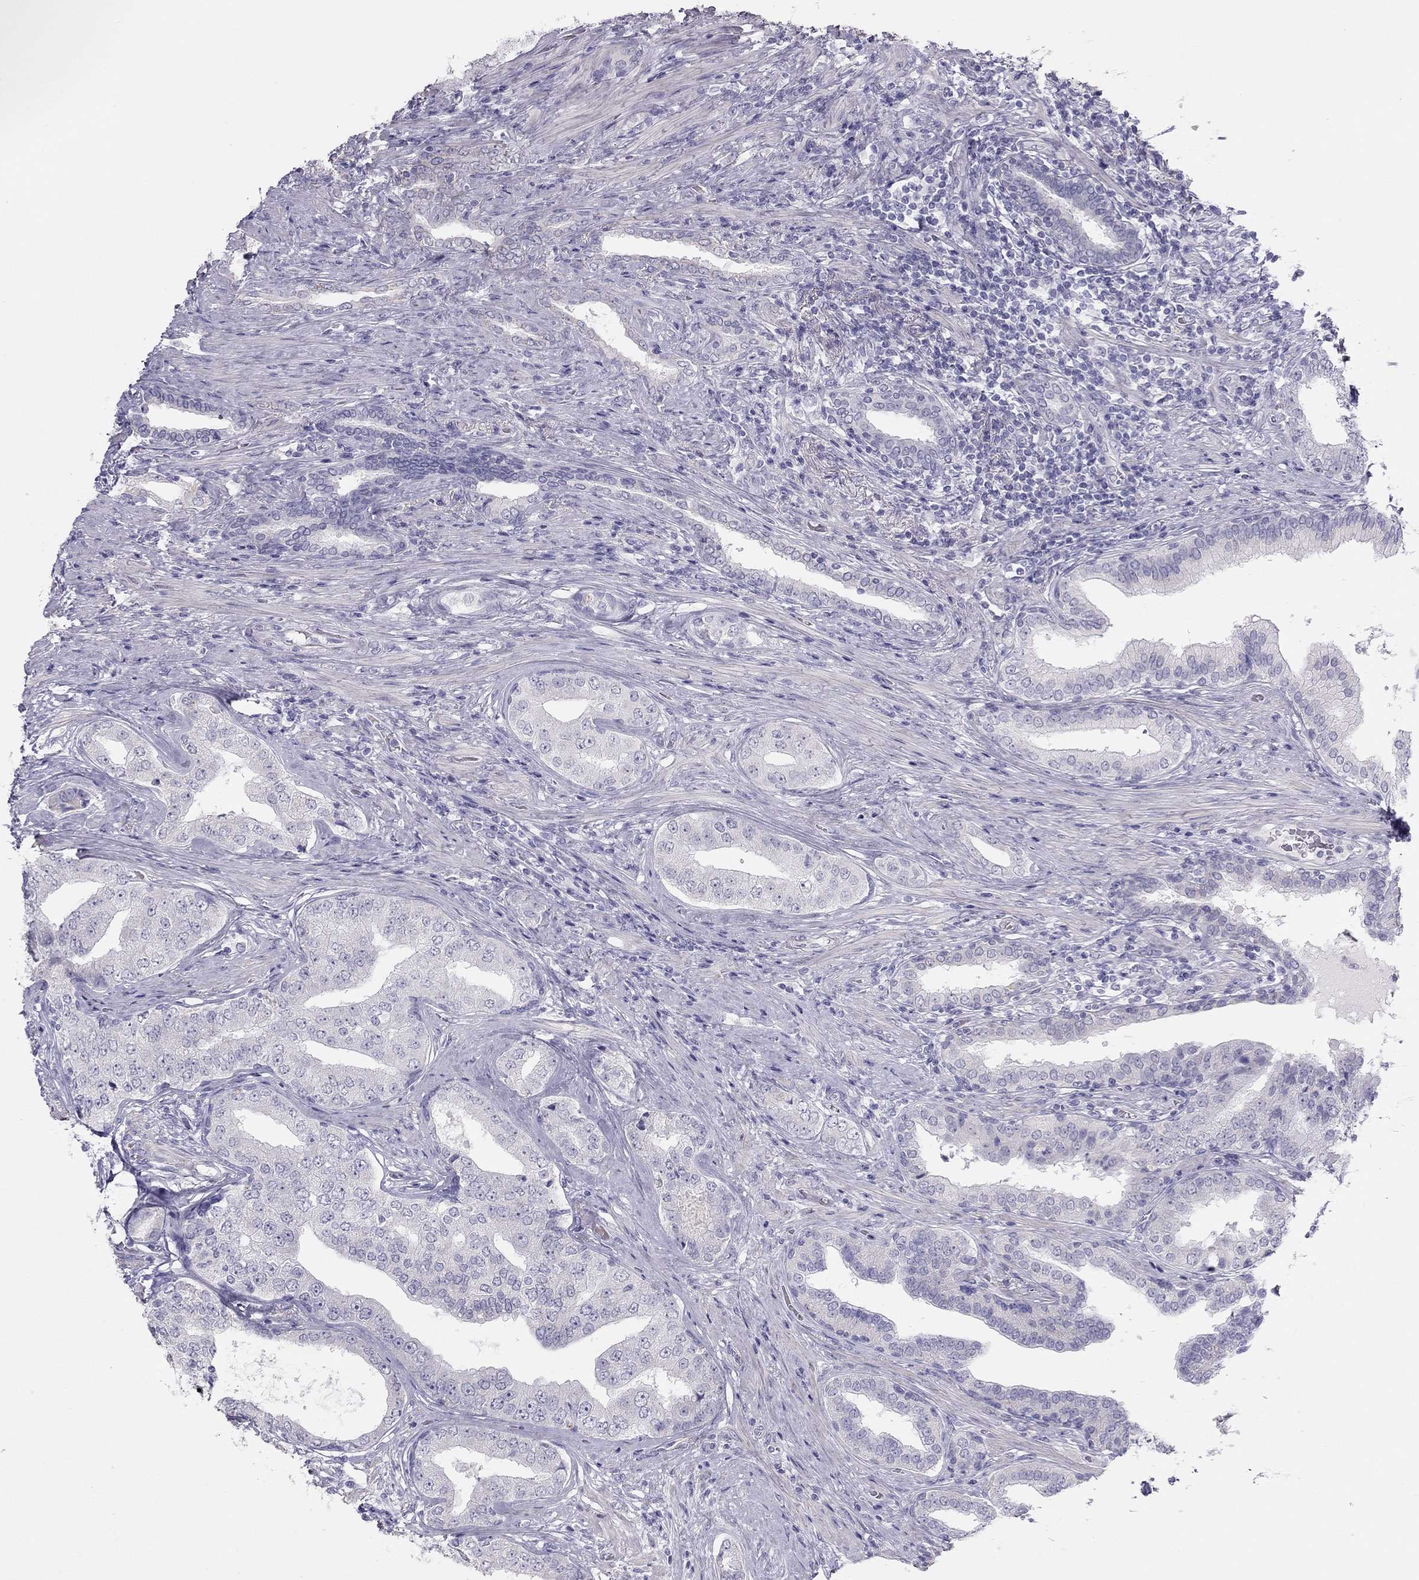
{"staining": {"intensity": "negative", "quantity": "none", "location": "none"}, "tissue": "prostate cancer", "cell_type": "Tumor cells", "image_type": "cancer", "snomed": [{"axis": "morphology", "description": "Adenocarcinoma, Low grade"}, {"axis": "topography", "description": "Prostate and seminal vesicle, NOS"}], "caption": "This is a histopathology image of IHC staining of prostate low-grade adenocarcinoma, which shows no expression in tumor cells. Nuclei are stained in blue.", "gene": "SPATA12", "patient": {"sex": "male", "age": 61}}